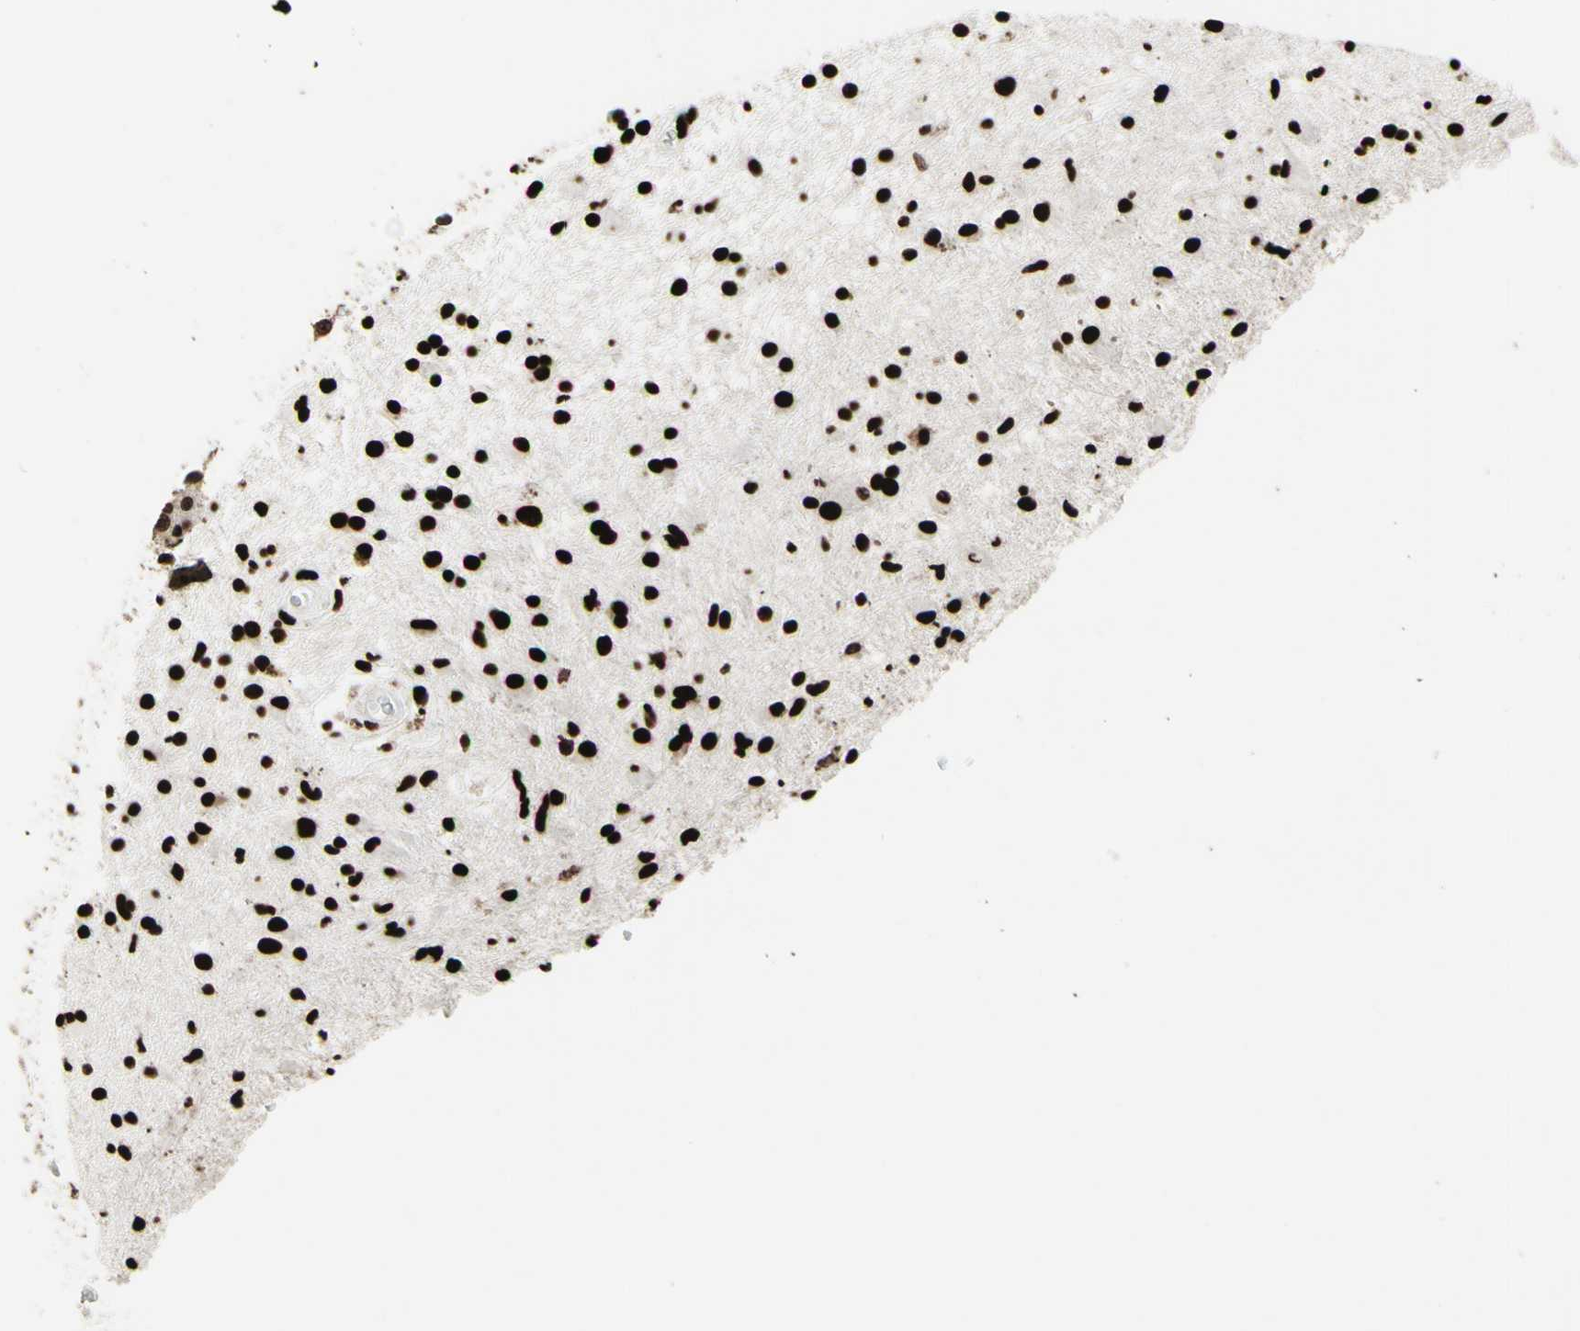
{"staining": {"intensity": "strong", "quantity": ">75%", "location": "nuclear"}, "tissue": "glioma", "cell_type": "Tumor cells", "image_type": "cancer", "snomed": [{"axis": "morphology", "description": "Glioma, malignant, High grade"}, {"axis": "topography", "description": "Brain"}], "caption": "Immunohistochemical staining of human malignant high-grade glioma shows high levels of strong nuclear protein staining in approximately >75% of tumor cells.", "gene": "U2AF2", "patient": {"sex": "male", "age": 33}}